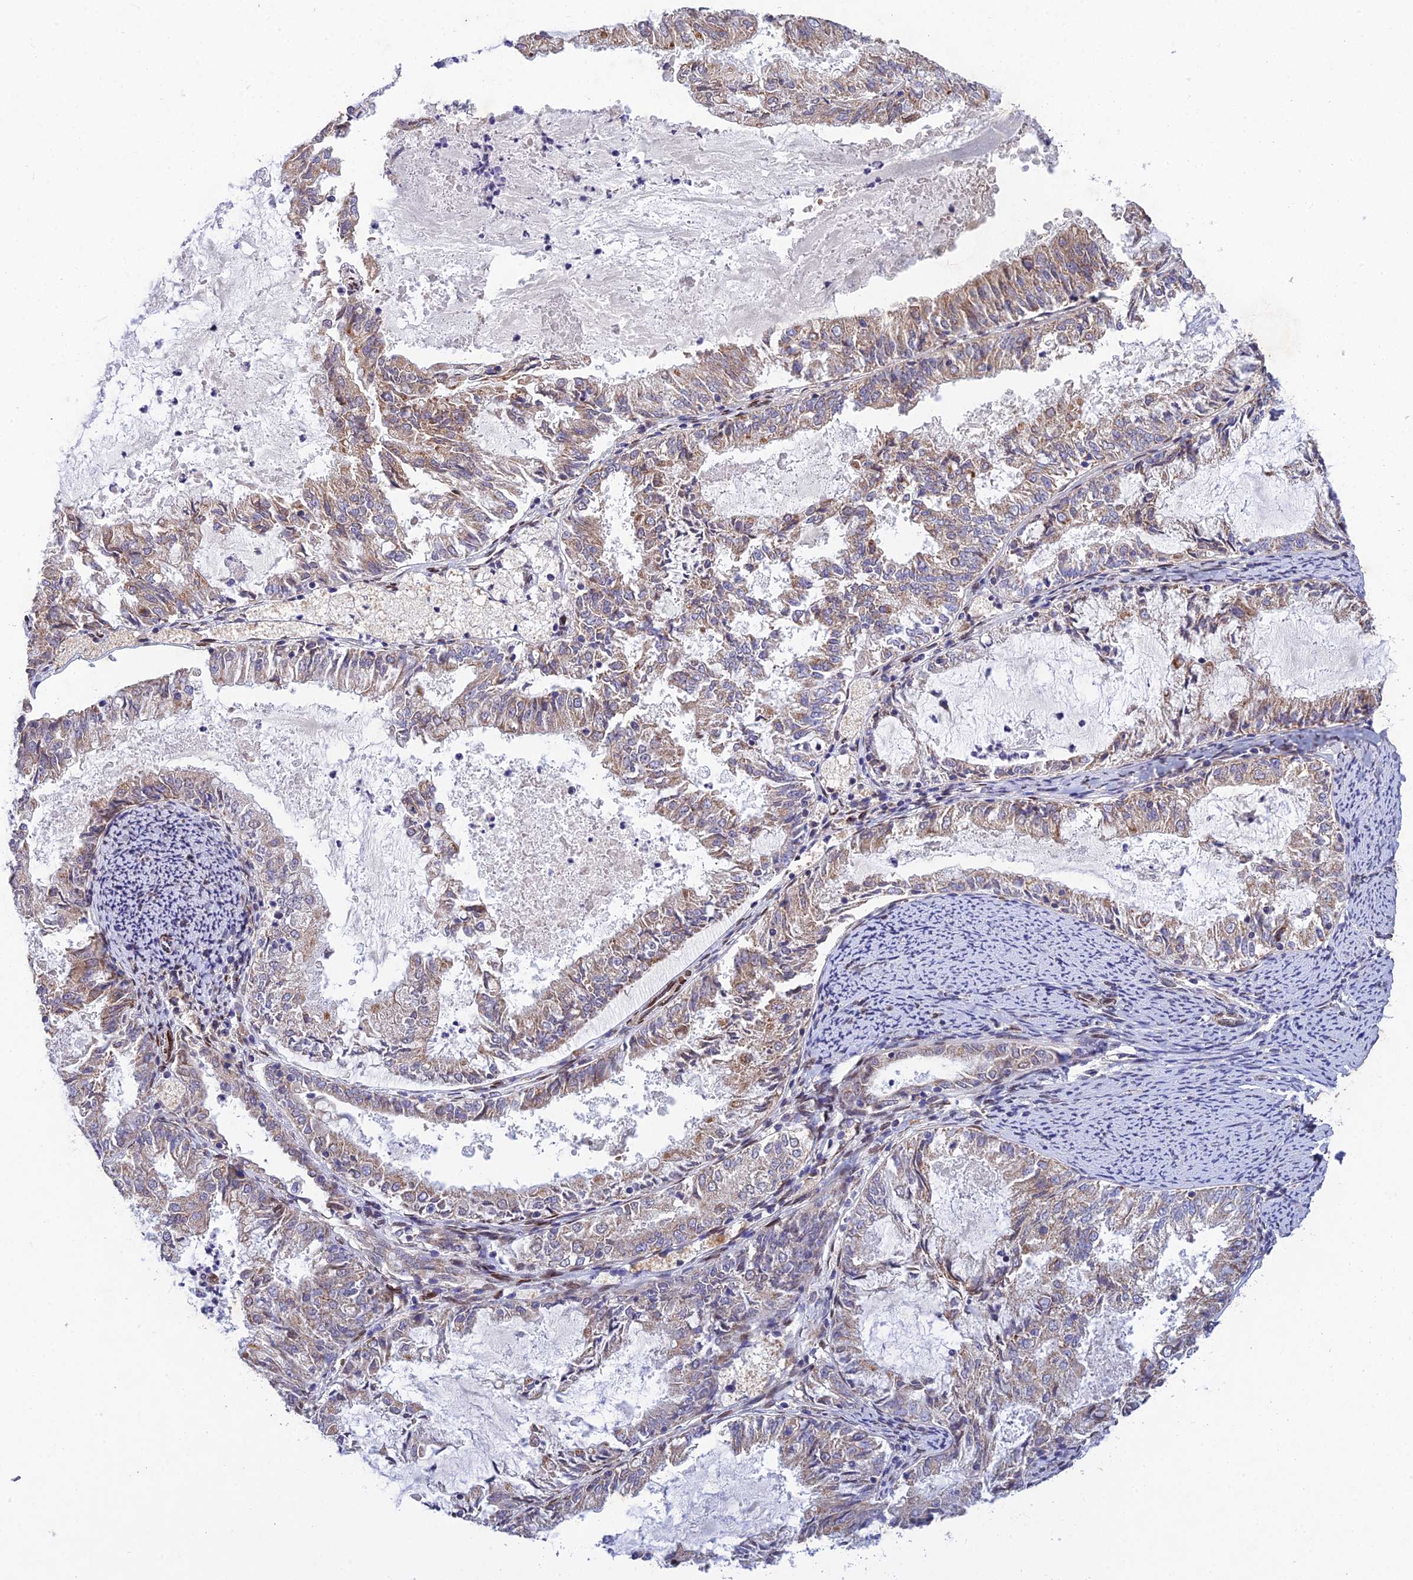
{"staining": {"intensity": "weak", "quantity": ">75%", "location": "cytoplasmic/membranous"}, "tissue": "endometrial cancer", "cell_type": "Tumor cells", "image_type": "cancer", "snomed": [{"axis": "morphology", "description": "Adenocarcinoma, NOS"}, {"axis": "topography", "description": "Endometrium"}], "caption": "Immunohistochemistry (DAB (3,3'-diaminobenzidine)) staining of human endometrial cancer (adenocarcinoma) displays weak cytoplasmic/membranous protein positivity in about >75% of tumor cells.", "gene": "MGAT2", "patient": {"sex": "female", "age": 57}}